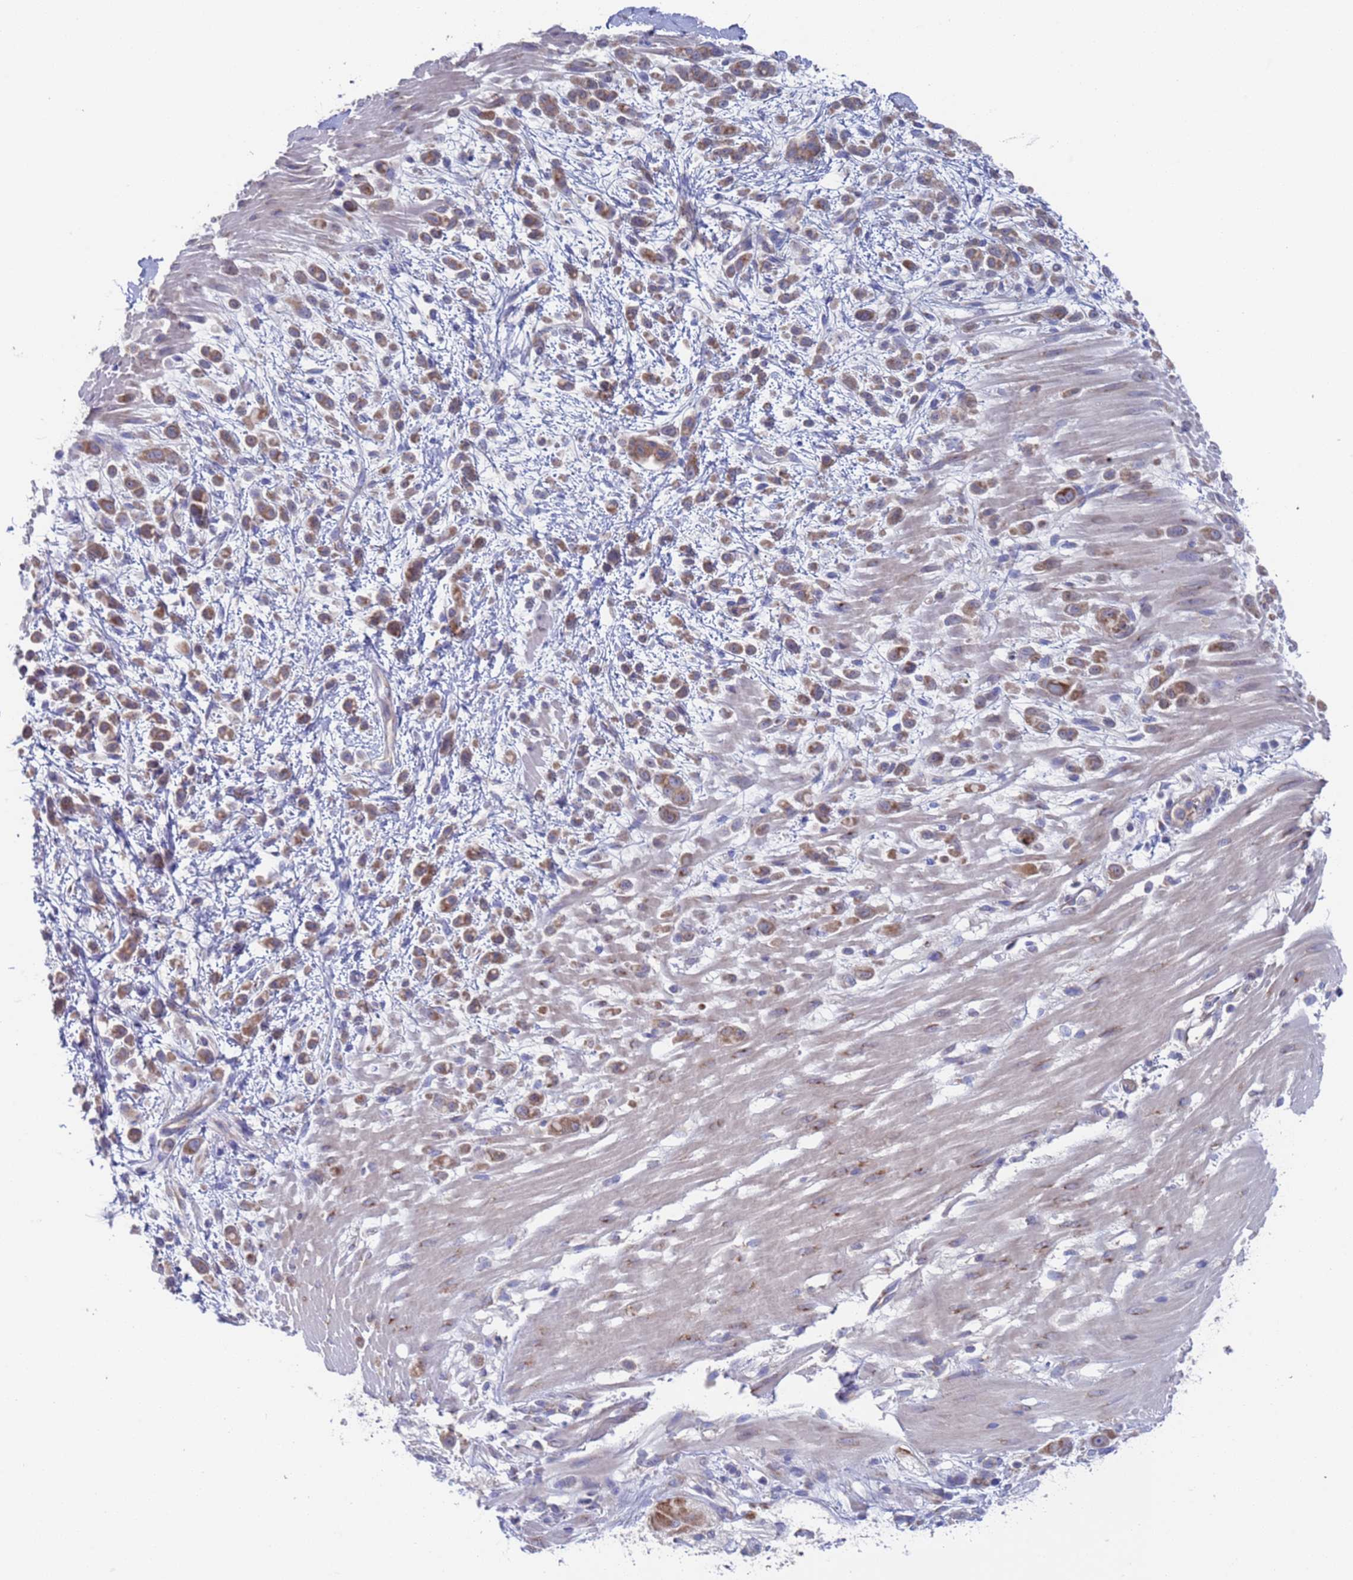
{"staining": {"intensity": "moderate", "quantity": ">75%", "location": "cytoplasmic/membranous"}, "tissue": "pancreatic cancer", "cell_type": "Tumor cells", "image_type": "cancer", "snomed": [{"axis": "morphology", "description": "Normal tissue, NOS"}, {"axis": "morphology", "description": "Adenocarcinoma, NOS"}, {"axis": "topography", "description": "Pancreas"}], "caption": "Brown immunohistochemical staining in pancreatic cancer displays moderate cytoplasmic/membranous staining in about >75% of tumor cells. (Stains: DAB (3,3'-diaminobenzidine) in brown, nuclei in blue, Microscopy: brightfield microscopy at high magnification).", "gene": "PET117", "patient": {"sex": "female", "age": 64}}